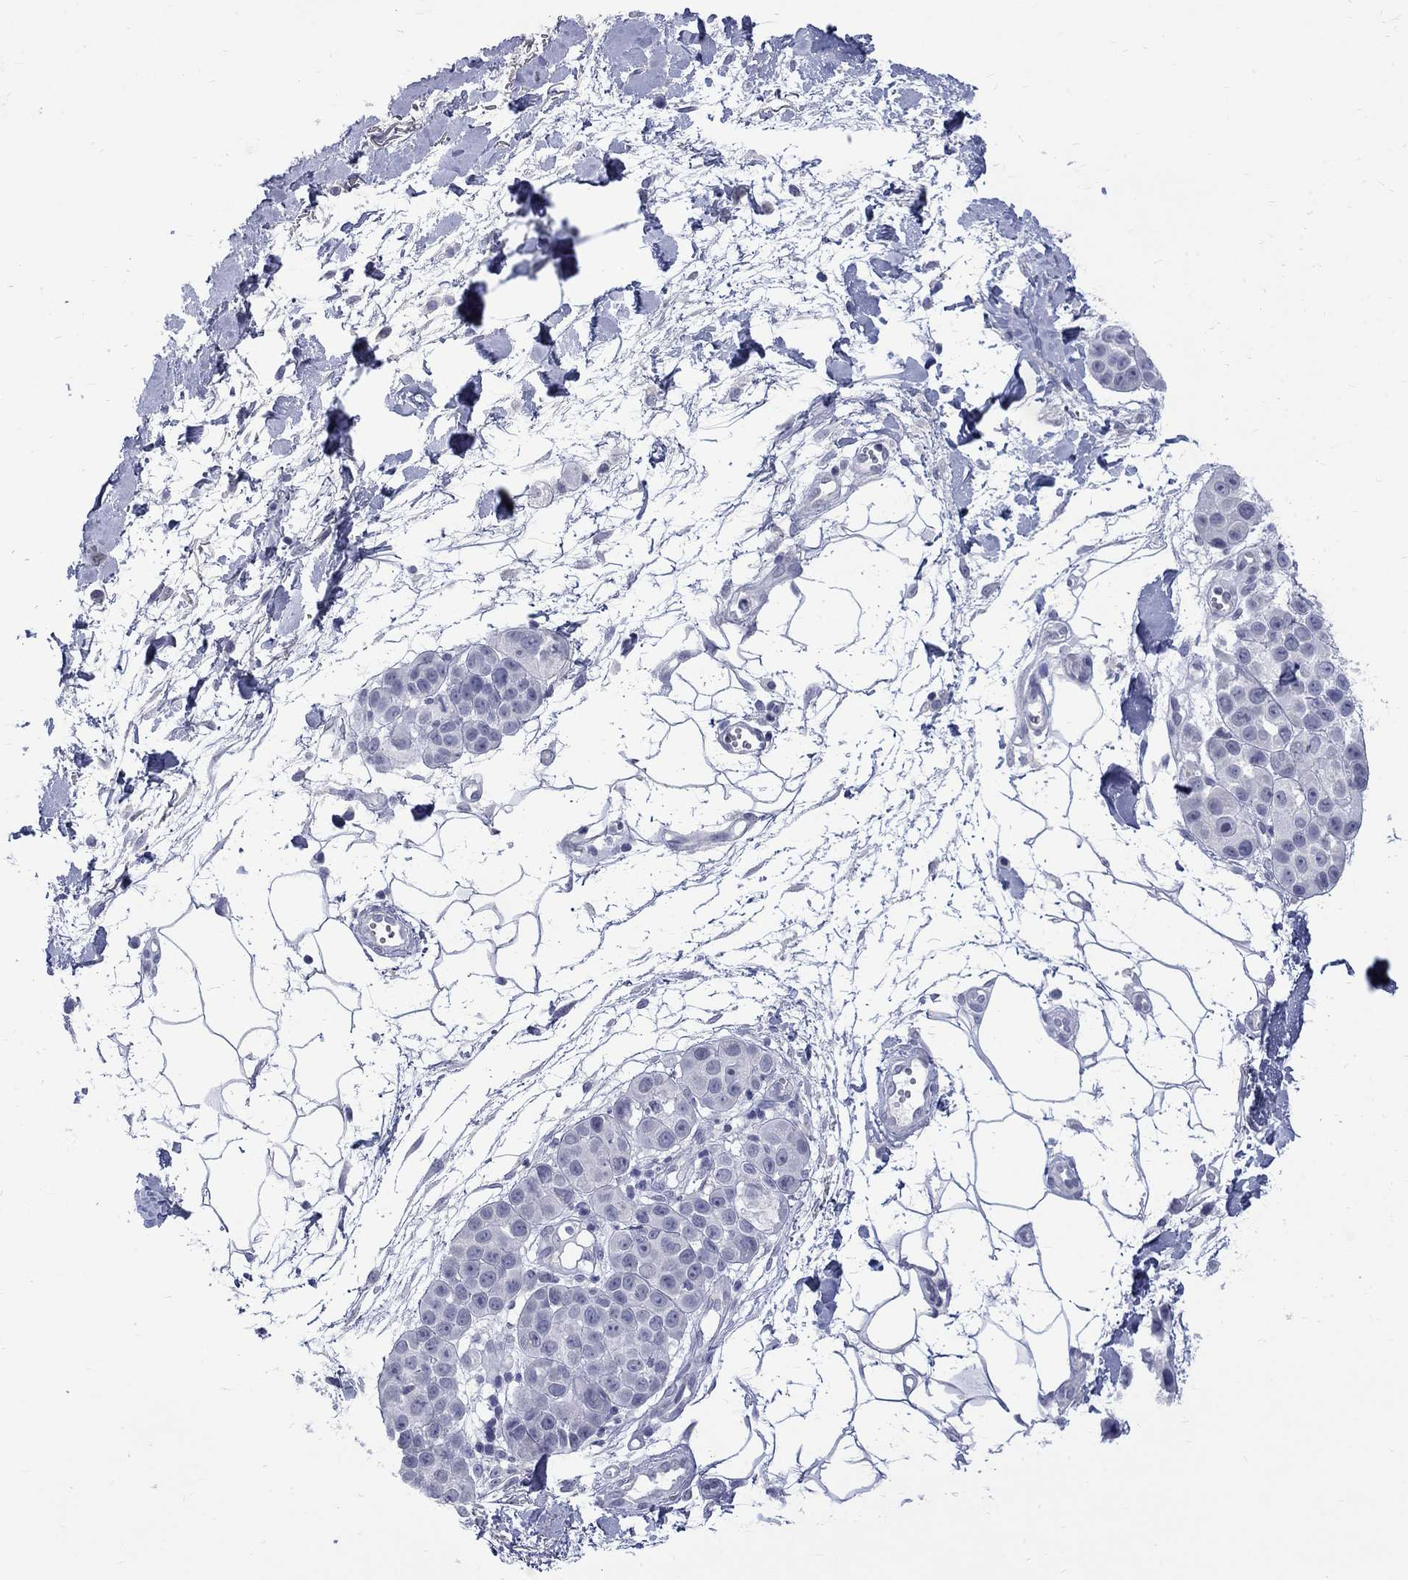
{"staining": {"intensity": "negative", "quantity": "none", "location": "none"}, "tissue": "melanoma", "cell_type": "Tumor cells", "image_type": "cancer", "snomed": [{"axis": "morphology", "description": "Malignant melanoma, NOS"}, {"axis": "topography", "description": "Skin"}], "caption": "Tumor cells show no significant protein positivity in melanoma.", "gene": "CTNND2", "patient": {"sex": "female", "age": 86}}